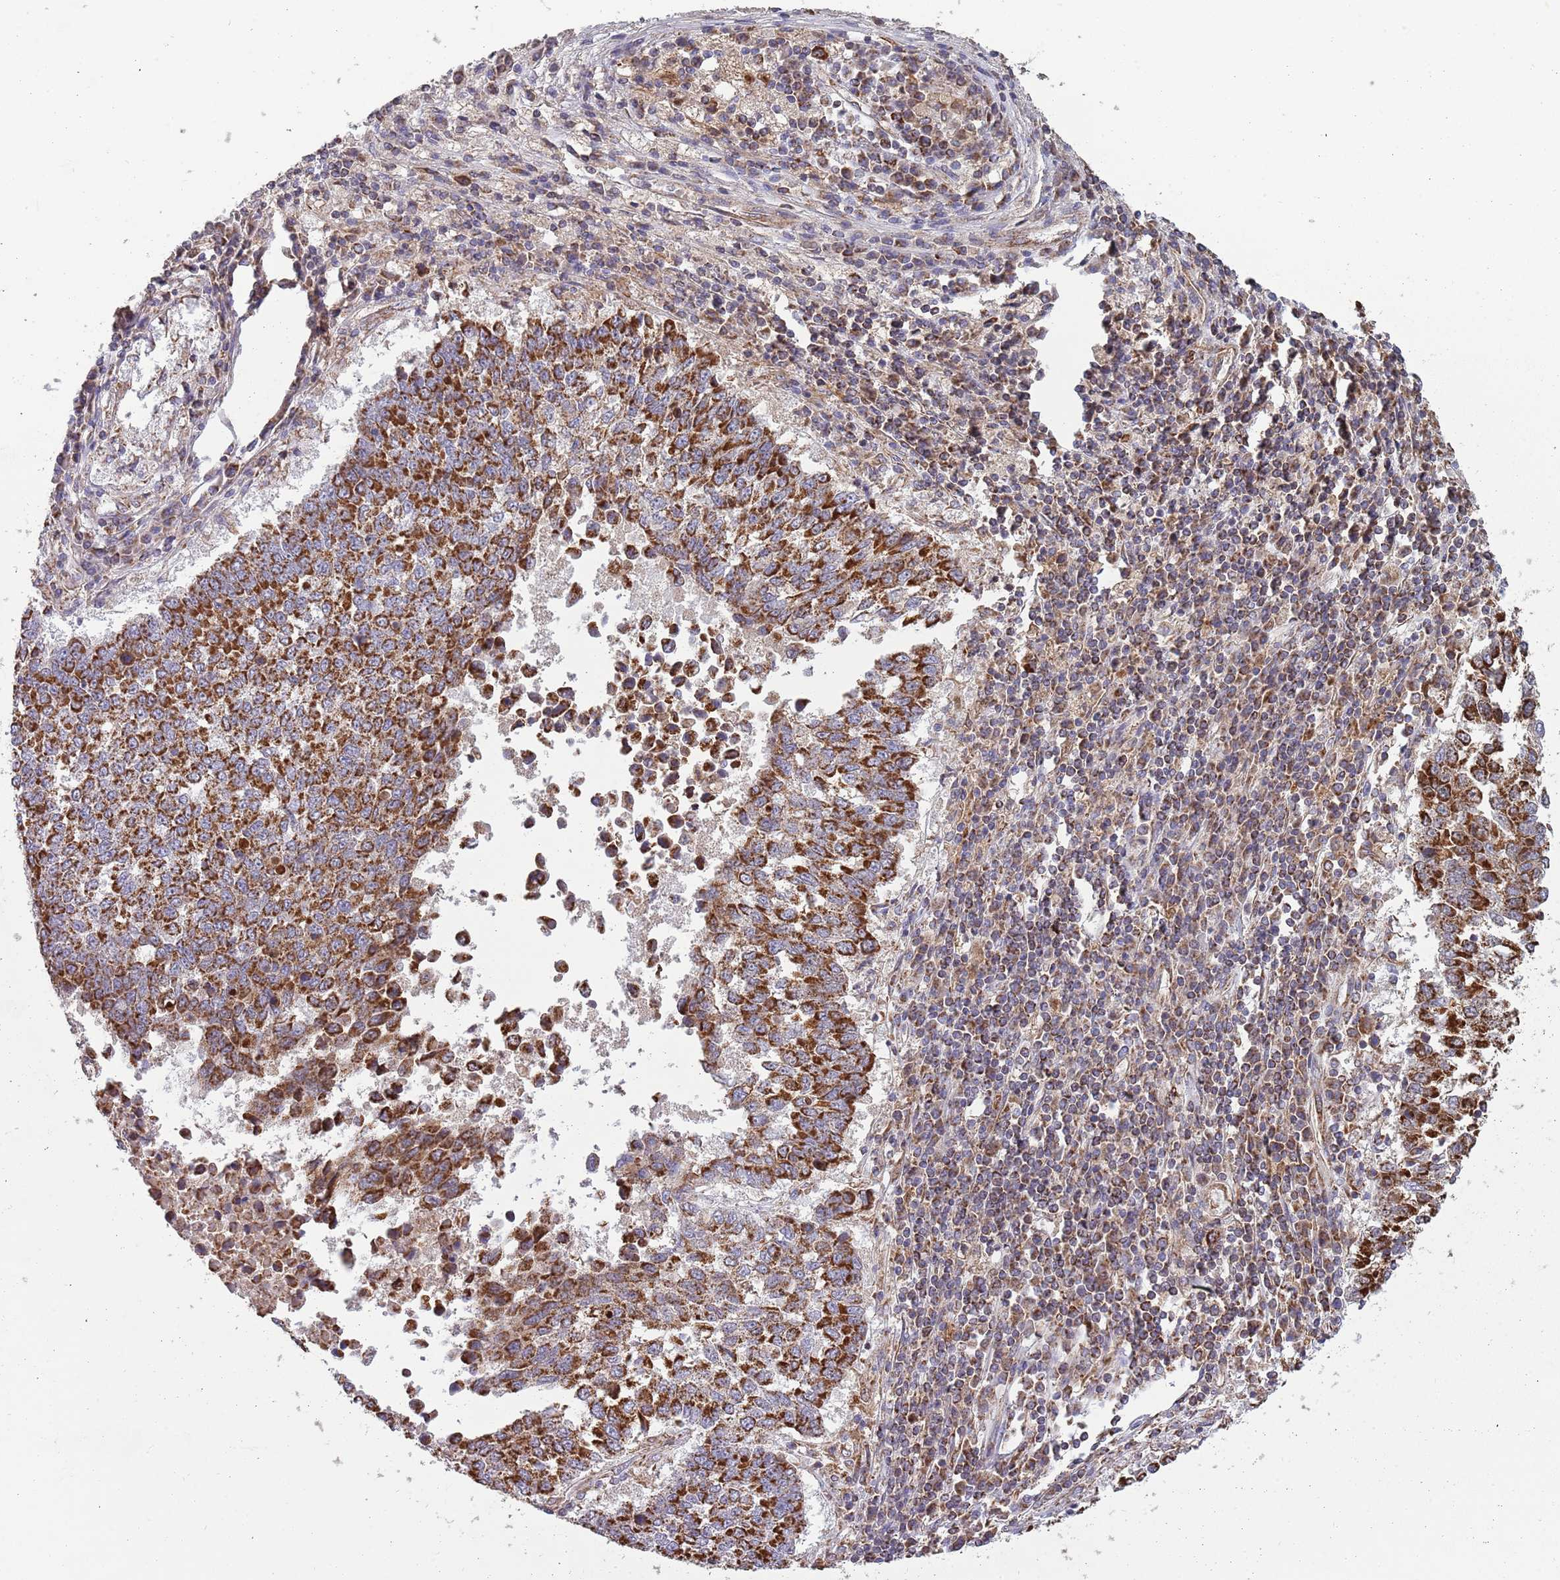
{"staining": {"intensity": "strong", "quantity": ">75%", "location": "cytoplasmic/membranous"}, "tissue": "lung cancer", "cell_type": "Tumor cells", "image_type": "cancer", "snomed": [{"axis": "morphology", "description": "Squamous cell carcinoma, NOS"}, {"axis": "topography", "description": "Lung"}], "caption": "Human lung cancer stained for a protein (brown) displays strong cytoplasmic/membranous positive positivity in about >75% of tumor cells.", "gene": "VPS16", "patient": {"sex": "male", "age": 73}}